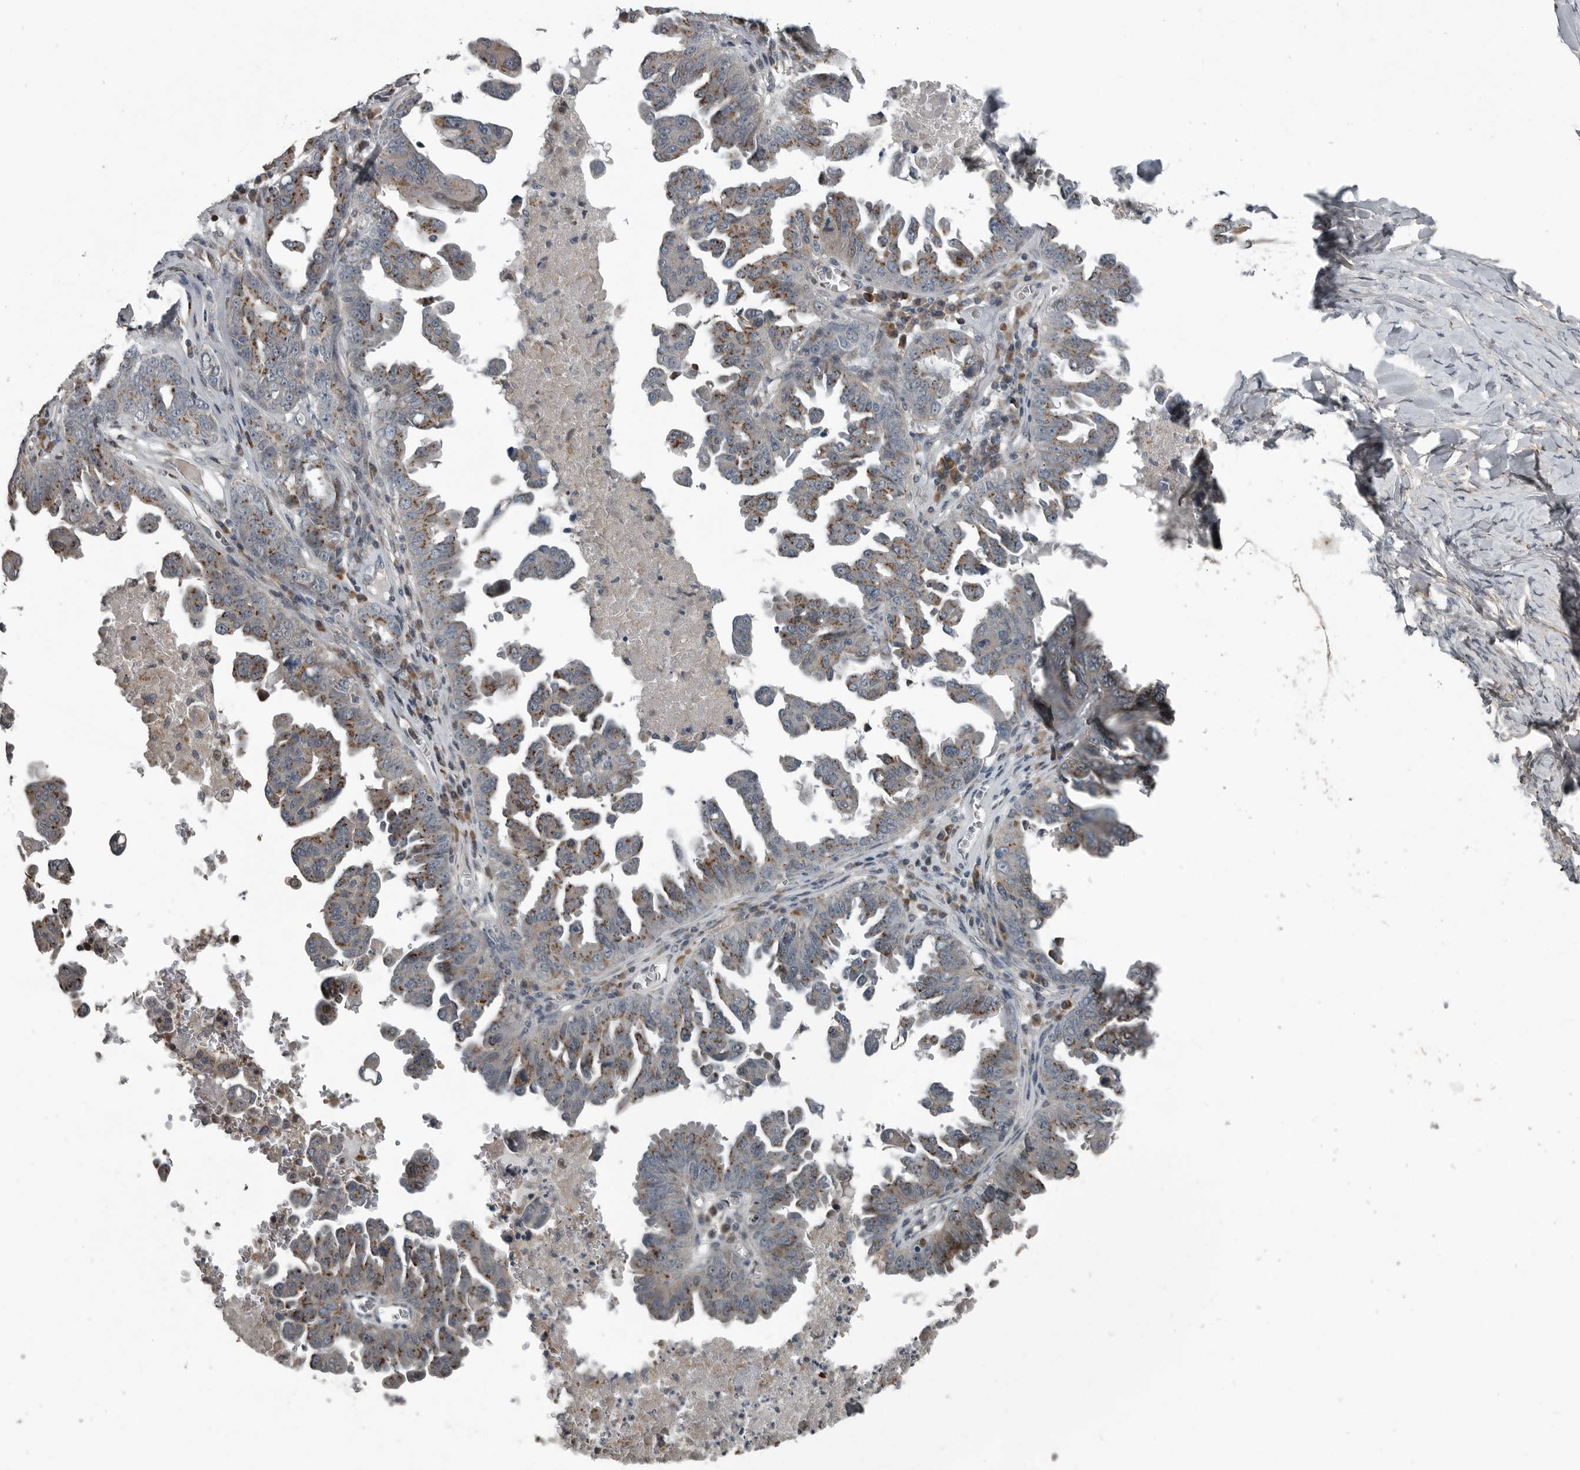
{"staining": {"intensity": "moderate", "quantity": "25%-75%", "location": "cytoplasmic/membranous"}, "tissue": "ovarian cancer", "cell_type": "Tumor cells", "image_type": "cancer", "snomed": [{"axis": "morphology", "description": "Carcinoma, endometroid"}, {"axis": "topography", "description": "Ovary"}], "caption": "Immunohistochemistry (DAB) staining of endometroid carcinoma (ovarian) exhibits moderate cytoplasmic/membranous protein expression in approximately 25%-75% of tumor cells. The protein of interest is shown in brown color, while the nuclei are stained blue.", "gene": "ZNF345", "patient": {"sex": "female", "age": 62}}